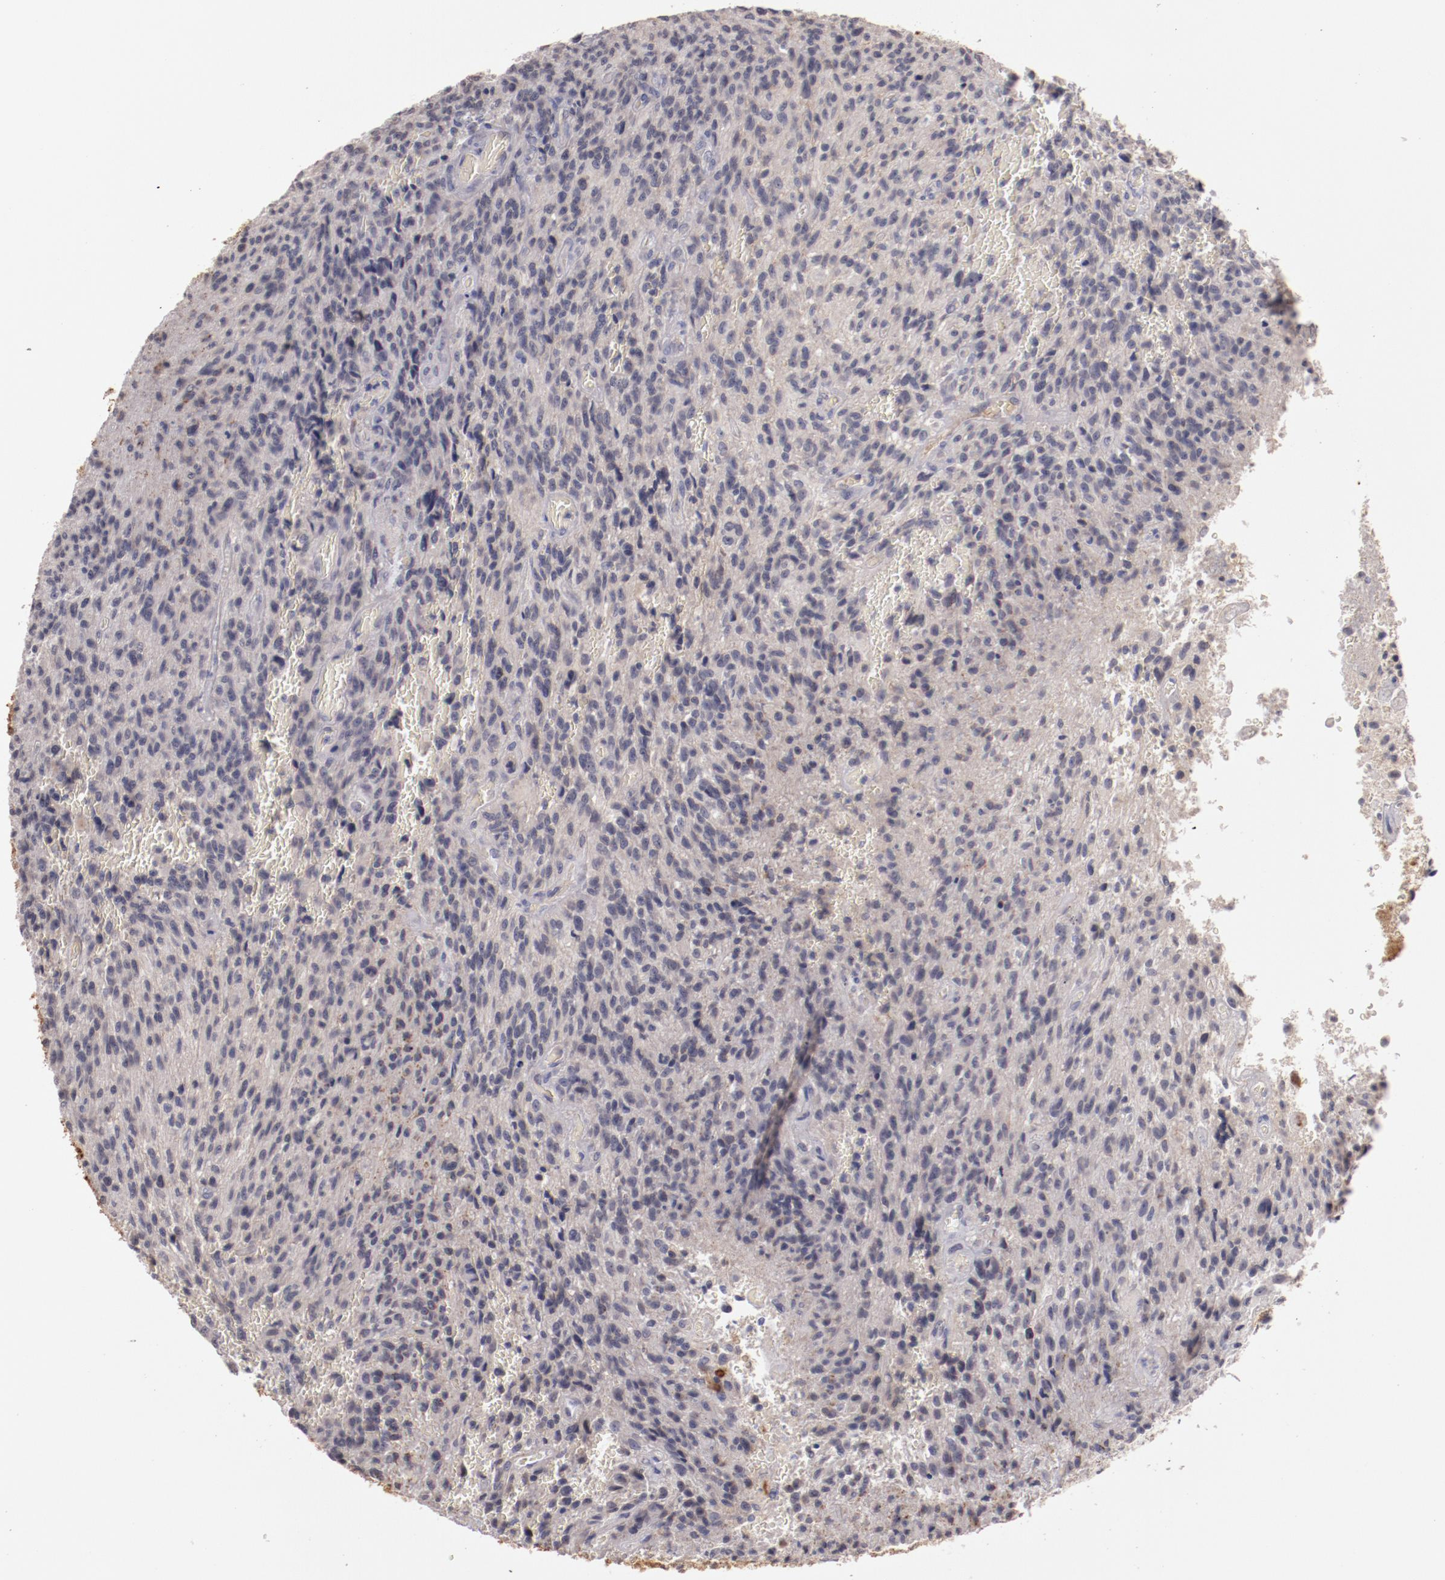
{"staining": {"intensity": "negative", "quantity": "none", "location": "none"}, "tissue": "glioma", "cell_type": "Tumor cells", "image_type": "cancer", "snomed": [{"axis": "morphology", "description": "Normal tissue, NOS"}, {"axis": "morphology", "description": "Glioma, malignant, High grade"}, {"axis": "topography", "description": "Cerebral cortex"}], "caption": "A photomicrograph of glioma stained for a protein exhibits no brown staining in tumor cells.", "gene": "MBL2", "patient": {"sex": "male", "age": 56}}